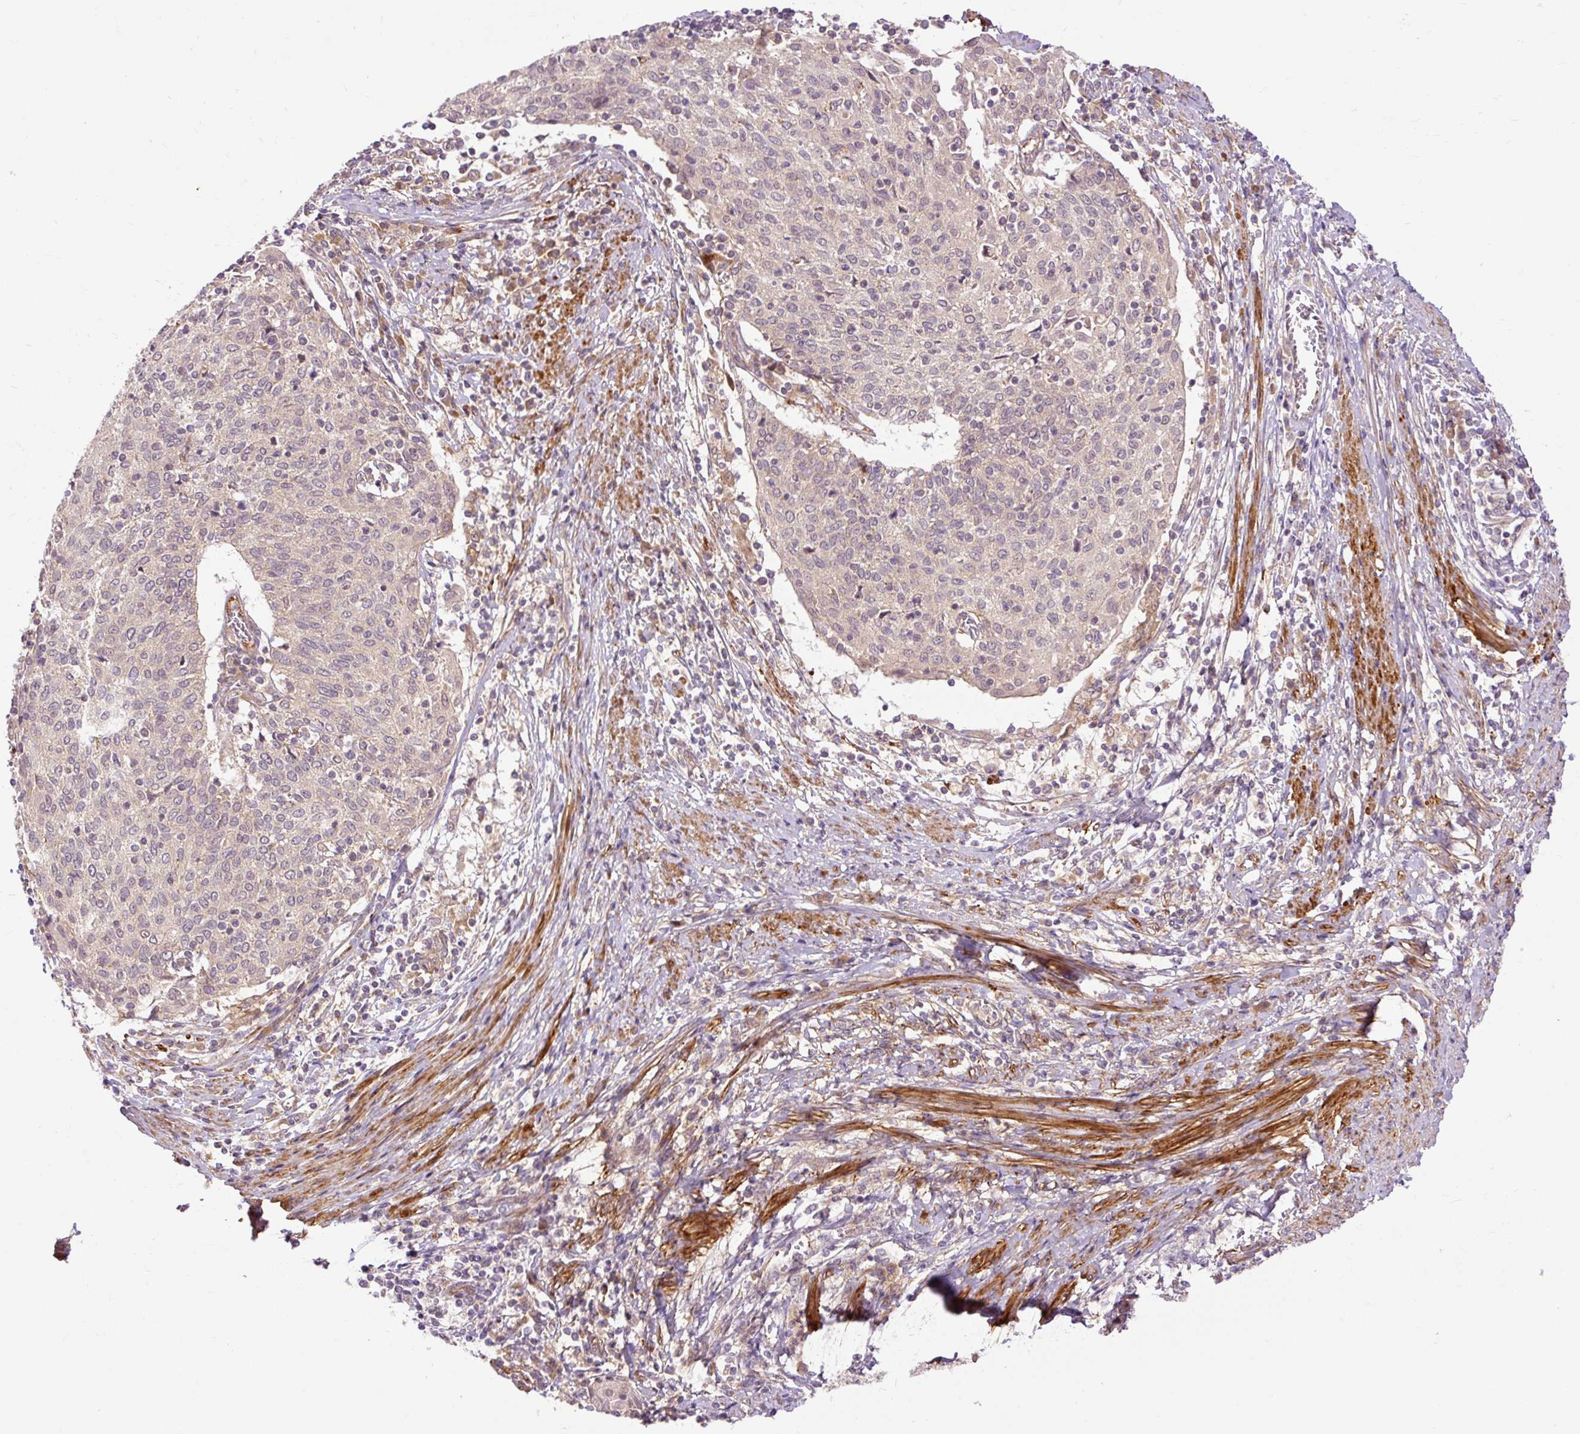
{"staining": {"intensity": "negative", "quantity": "none", "location": "none"}, "tissue": "cervical cancer", "cell_type": "Tumor cells", "image_type": "cancer", "snomed": [{"axis": "morphology", "description": "Squamous cell carcinoma, NOS"}, {"axis": "topography", "description": "Cervix"}], "caption": "This is an IHC image of cervical squamous cell carcinoma. There is no staining in tumor cells.", "gene": "RIPOR3", "patient": {"sex": "female", "age": 52}}